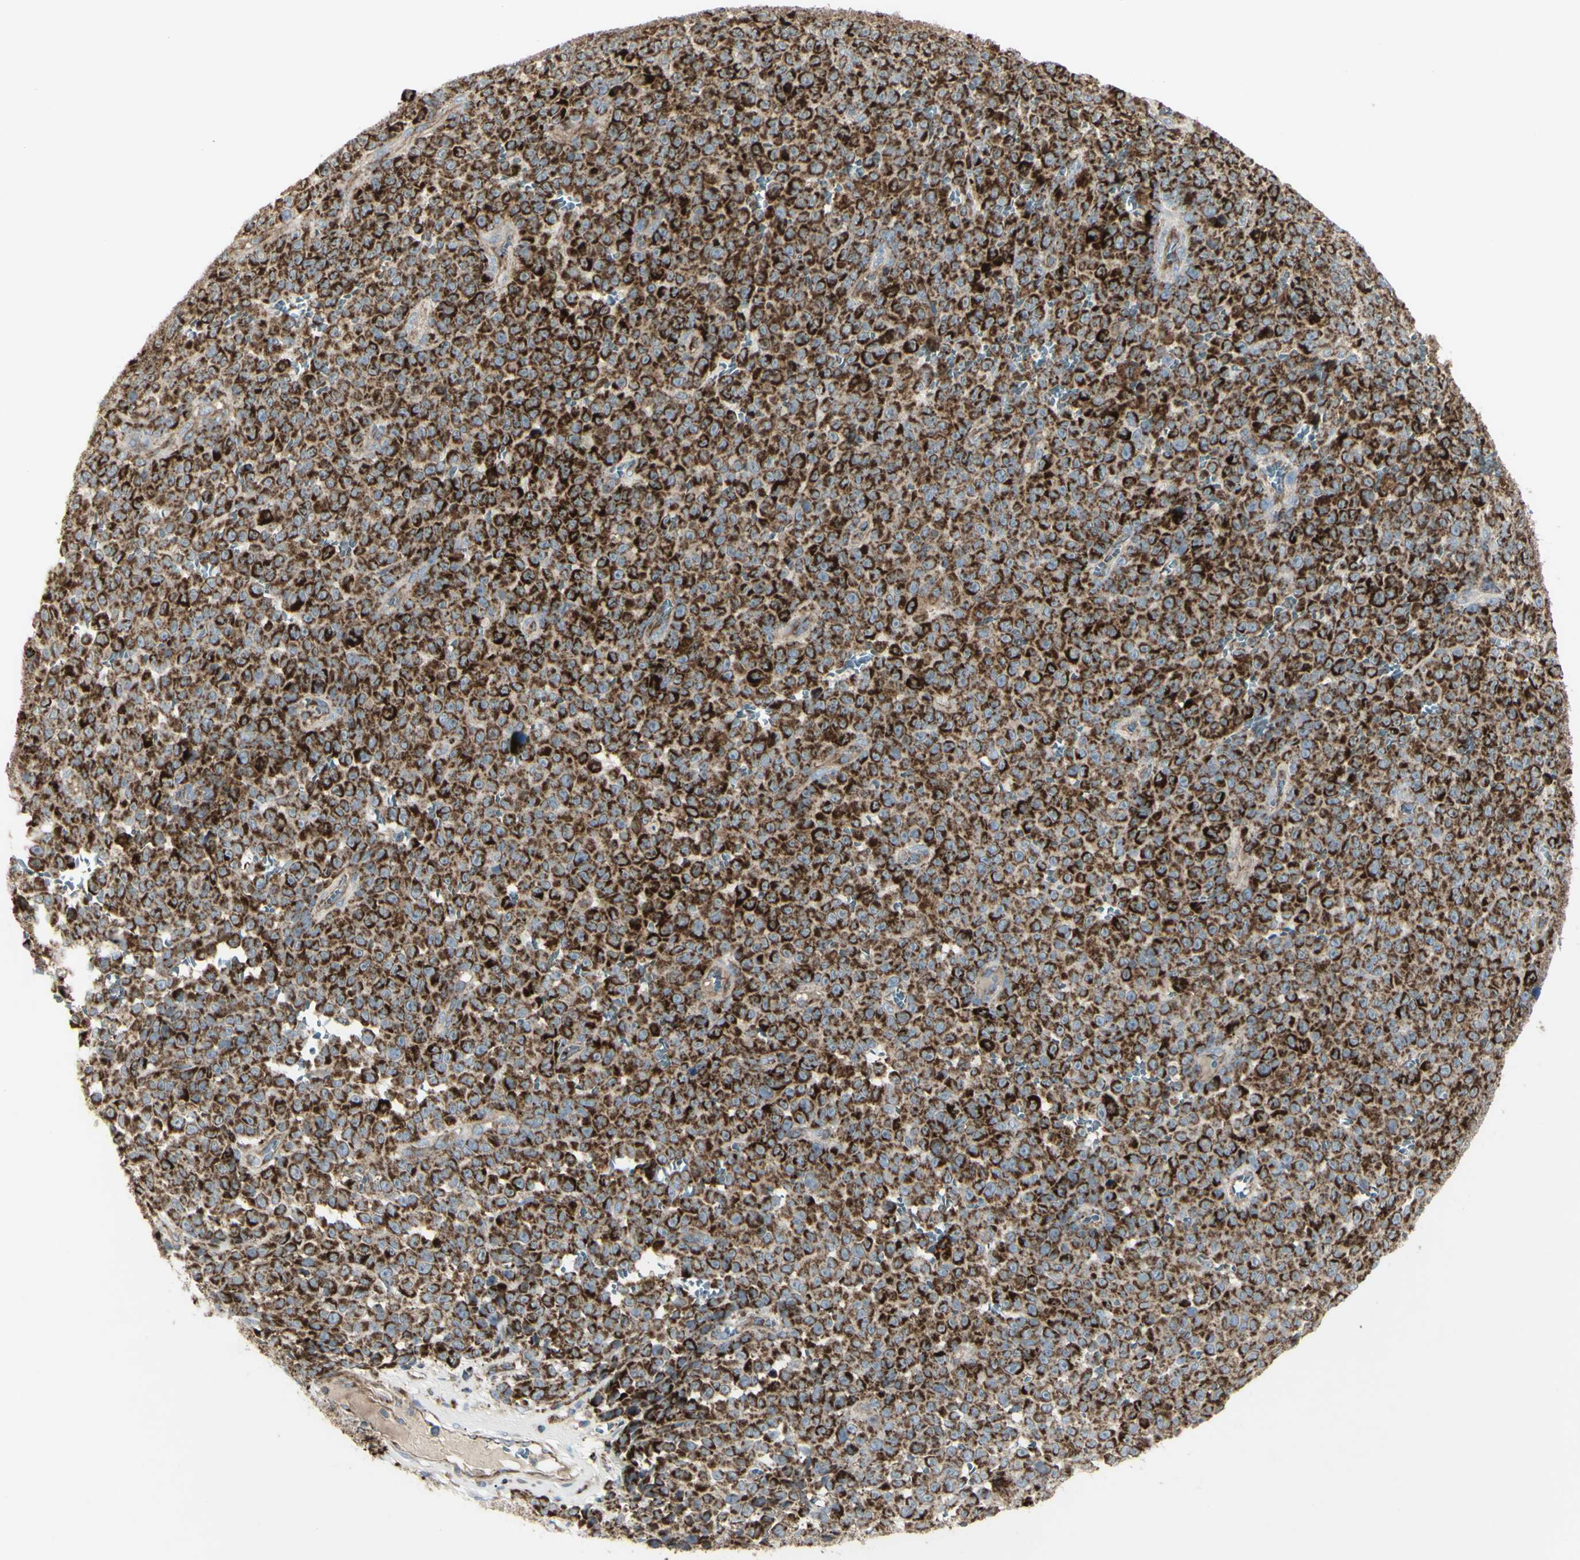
{"staining": {"intensity": "strong", "quantity": ">75%", "location": "cytoplasmic/membranous"}, "tissue": "melanoma", "cell_type": "Tumor cells", "image_type": "cancer", "snomed": [{"axis": "morphology", "description": "Malignant melanoma, NOS"}, {"axis": "topography", "description": "Skin"}], "caption": "The photomicrograph demonstrates immunohistochemical staining of melanoma. There is strong cytoplasmic/membranous staining is present in about >75% of tumor cells.", "gene": "CYB5R1", "patient": {"sex": "female", "age": 82}}